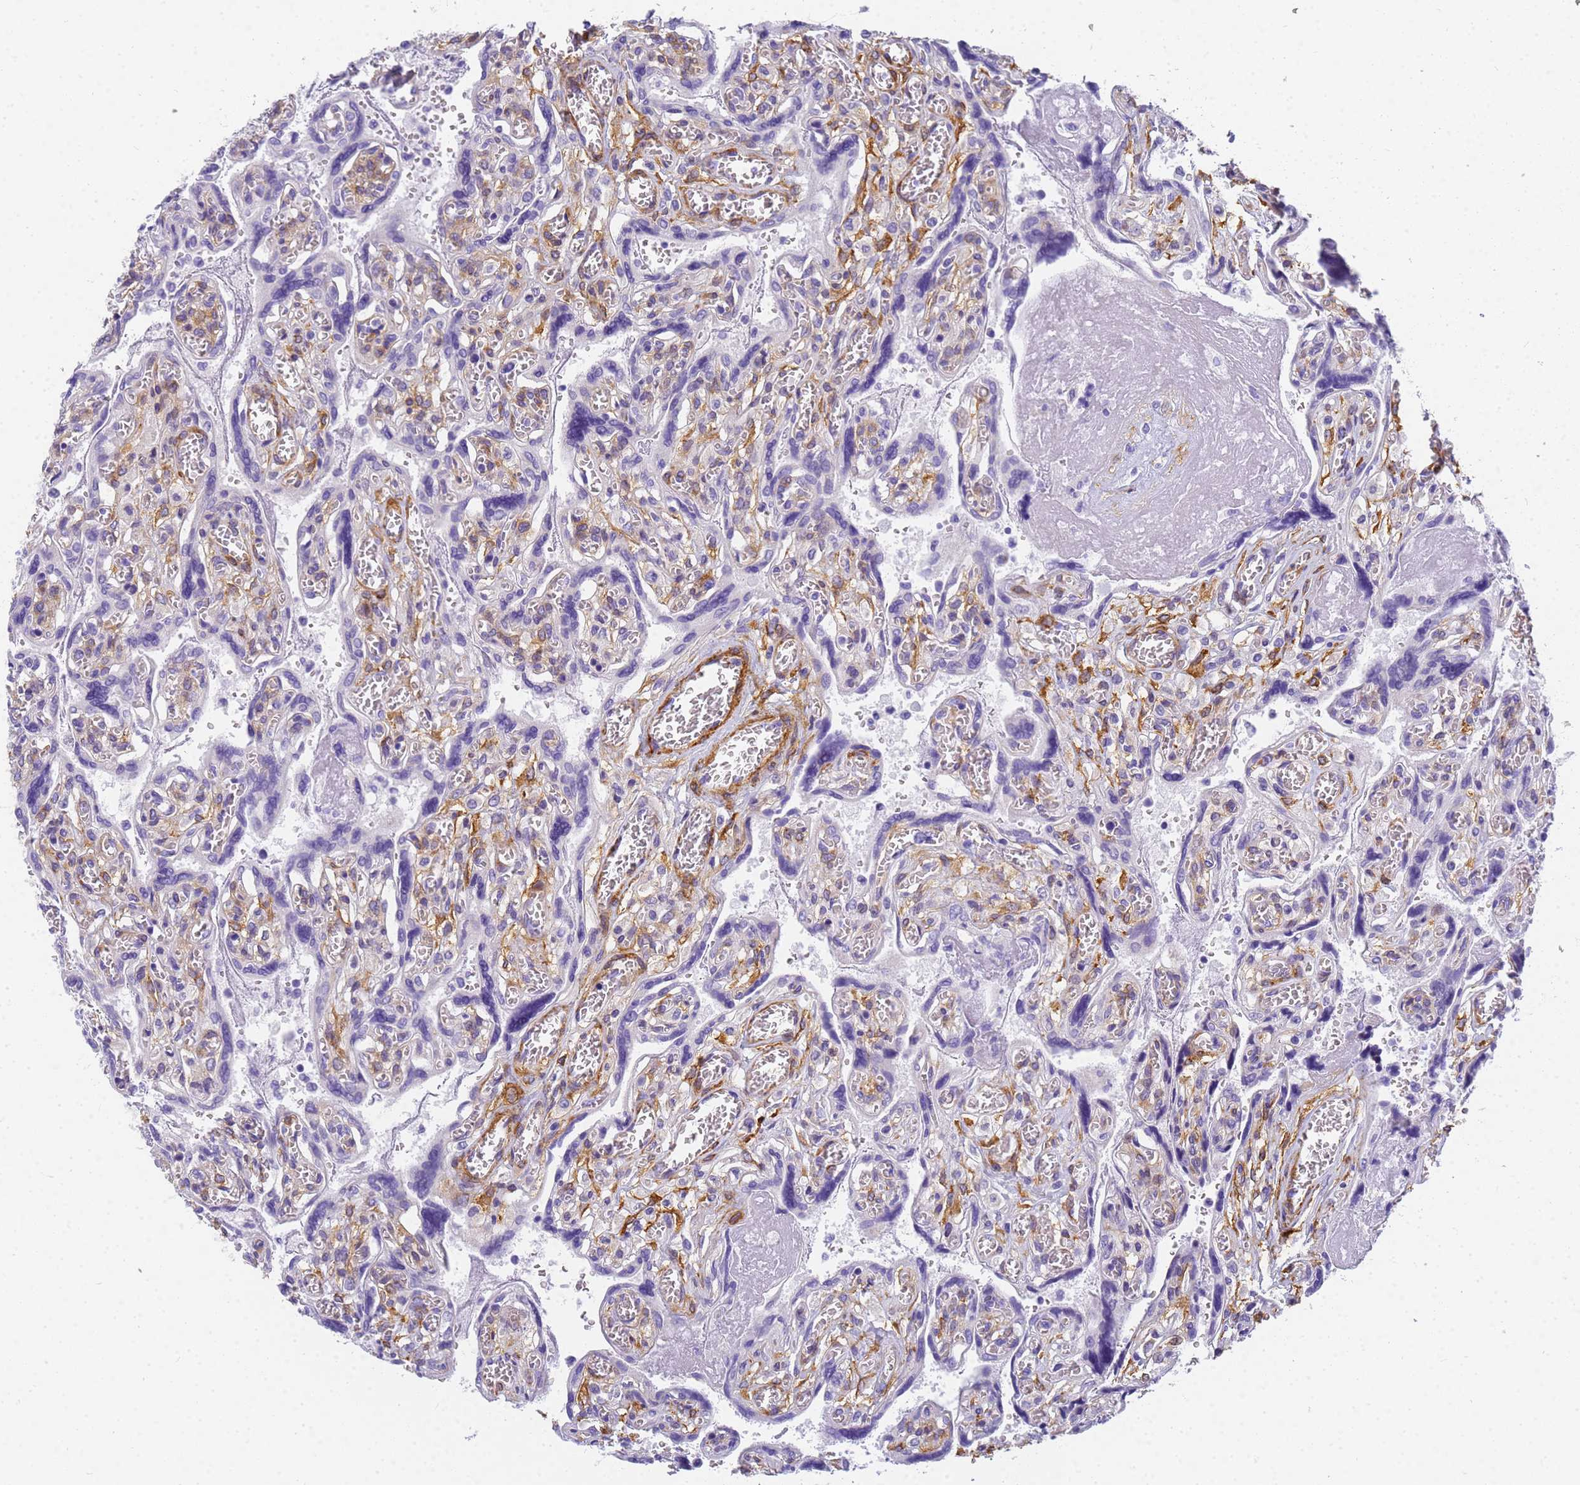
{"staining": {"intensity": "moderate", "quantity": "<25%", "location": "cytoplasmic/membranous"}, "tissue": "placenta", "cell_type": "Trophoblastic cells", "image_type": "normal", "snomed": [{"axis": "morphology", "description": "Normal tissue, NOS"}, {"axis": "topography", "description": "Placenta"}], "caption": "The immunohistochemical stain shows moderate cytoplasmic/membranous positivity in trophoblastic cells of unremarkable placenta.", "gene": "MVB12A", "patient": {"sex": "female", "age": 39}}